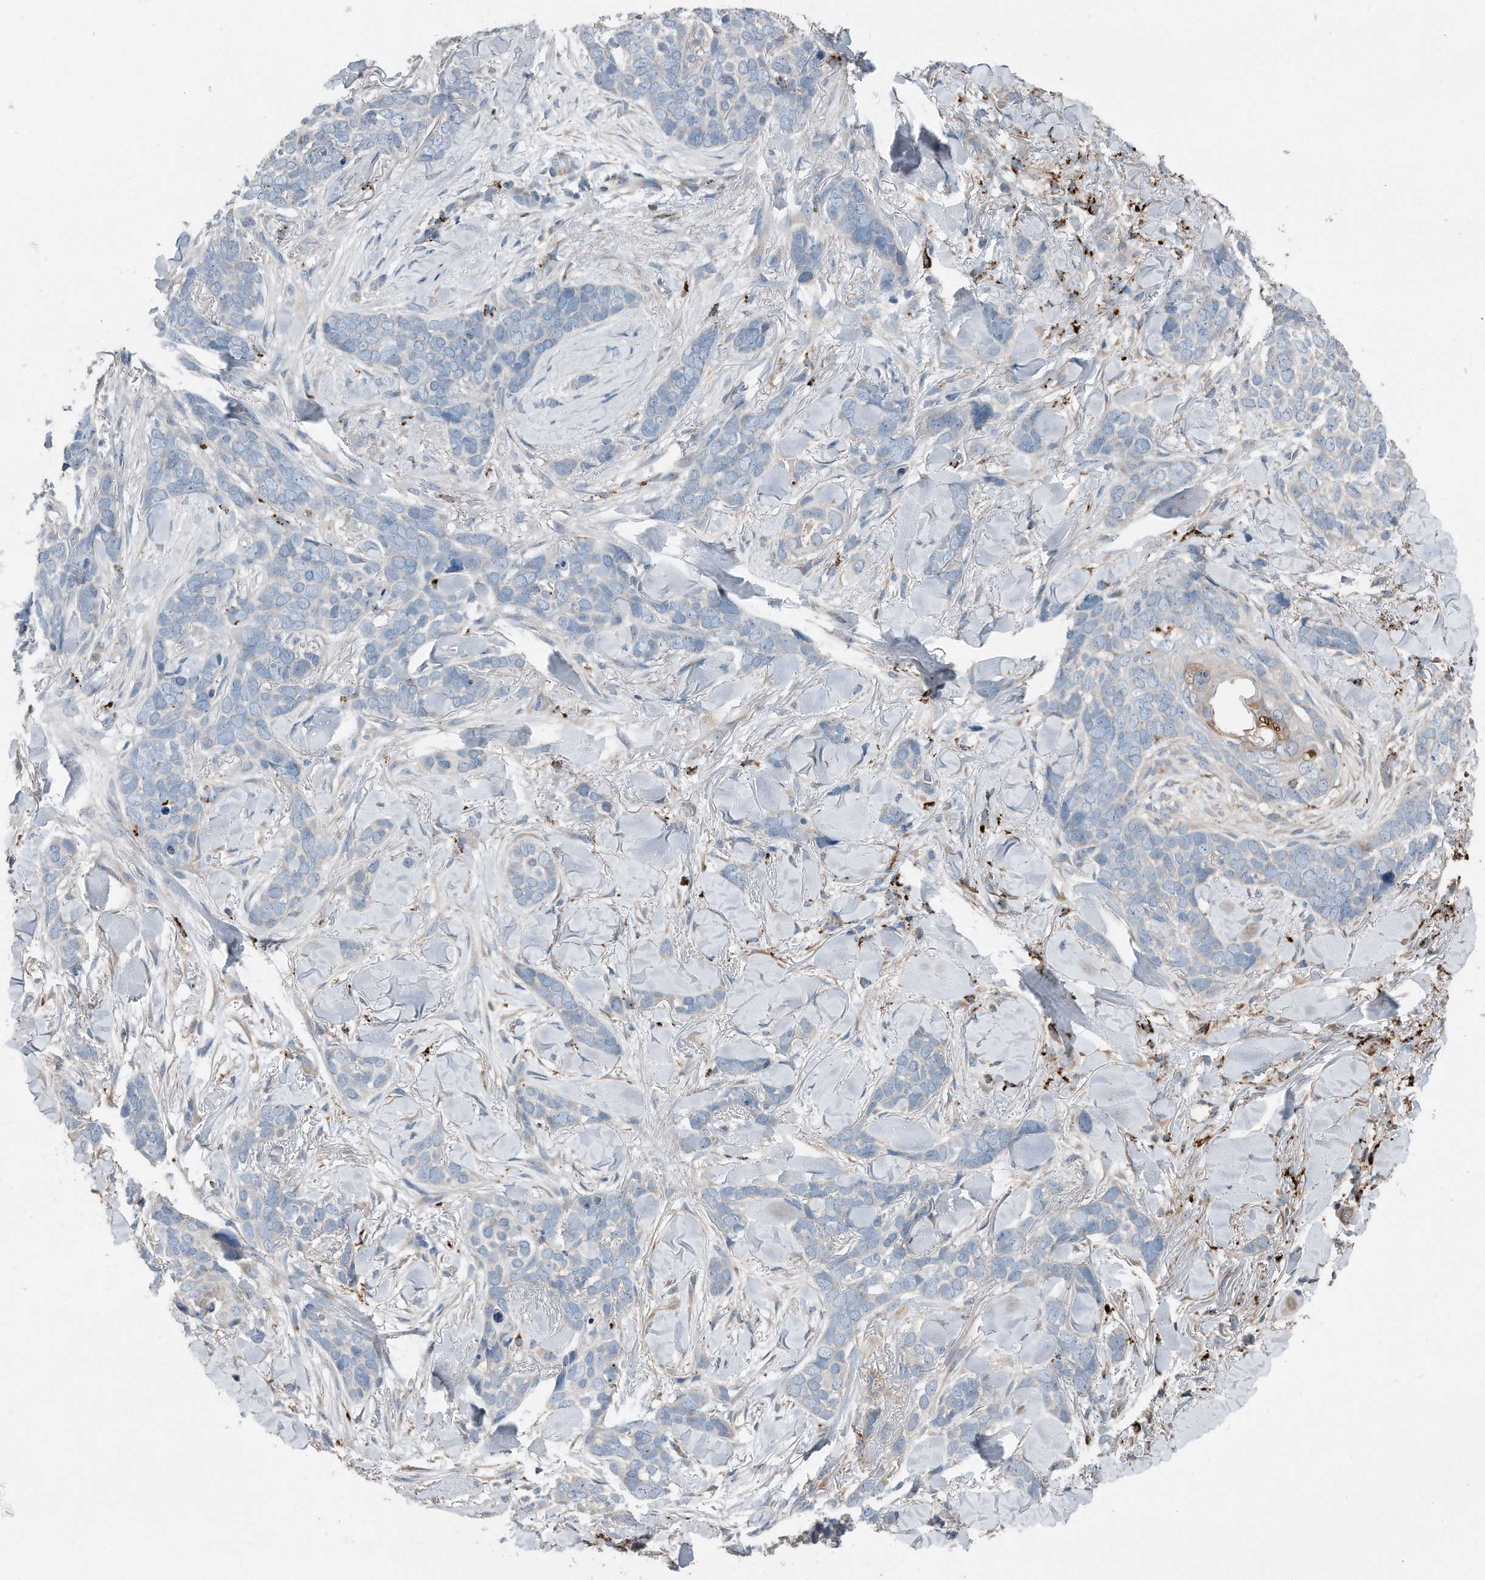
{"staining": {"intensity": "negative", "quantity": "none", "location": "none"}, "tissue": "skin cancer", "cell_type": "Tumor cells", "image_type": "cancer", "snomed": [{"axis": "morphology", "description": "Basal cell carcinoma"}, {"axis": "topography", "description": "Skin"}], "caption": "Skin cancer (basal cell carcinoma) was stained to show a protein in brown. There is no significant expression in tumor cells.", "gene": "ZNF772", "patient": {"sex": "female", "age": 82}}